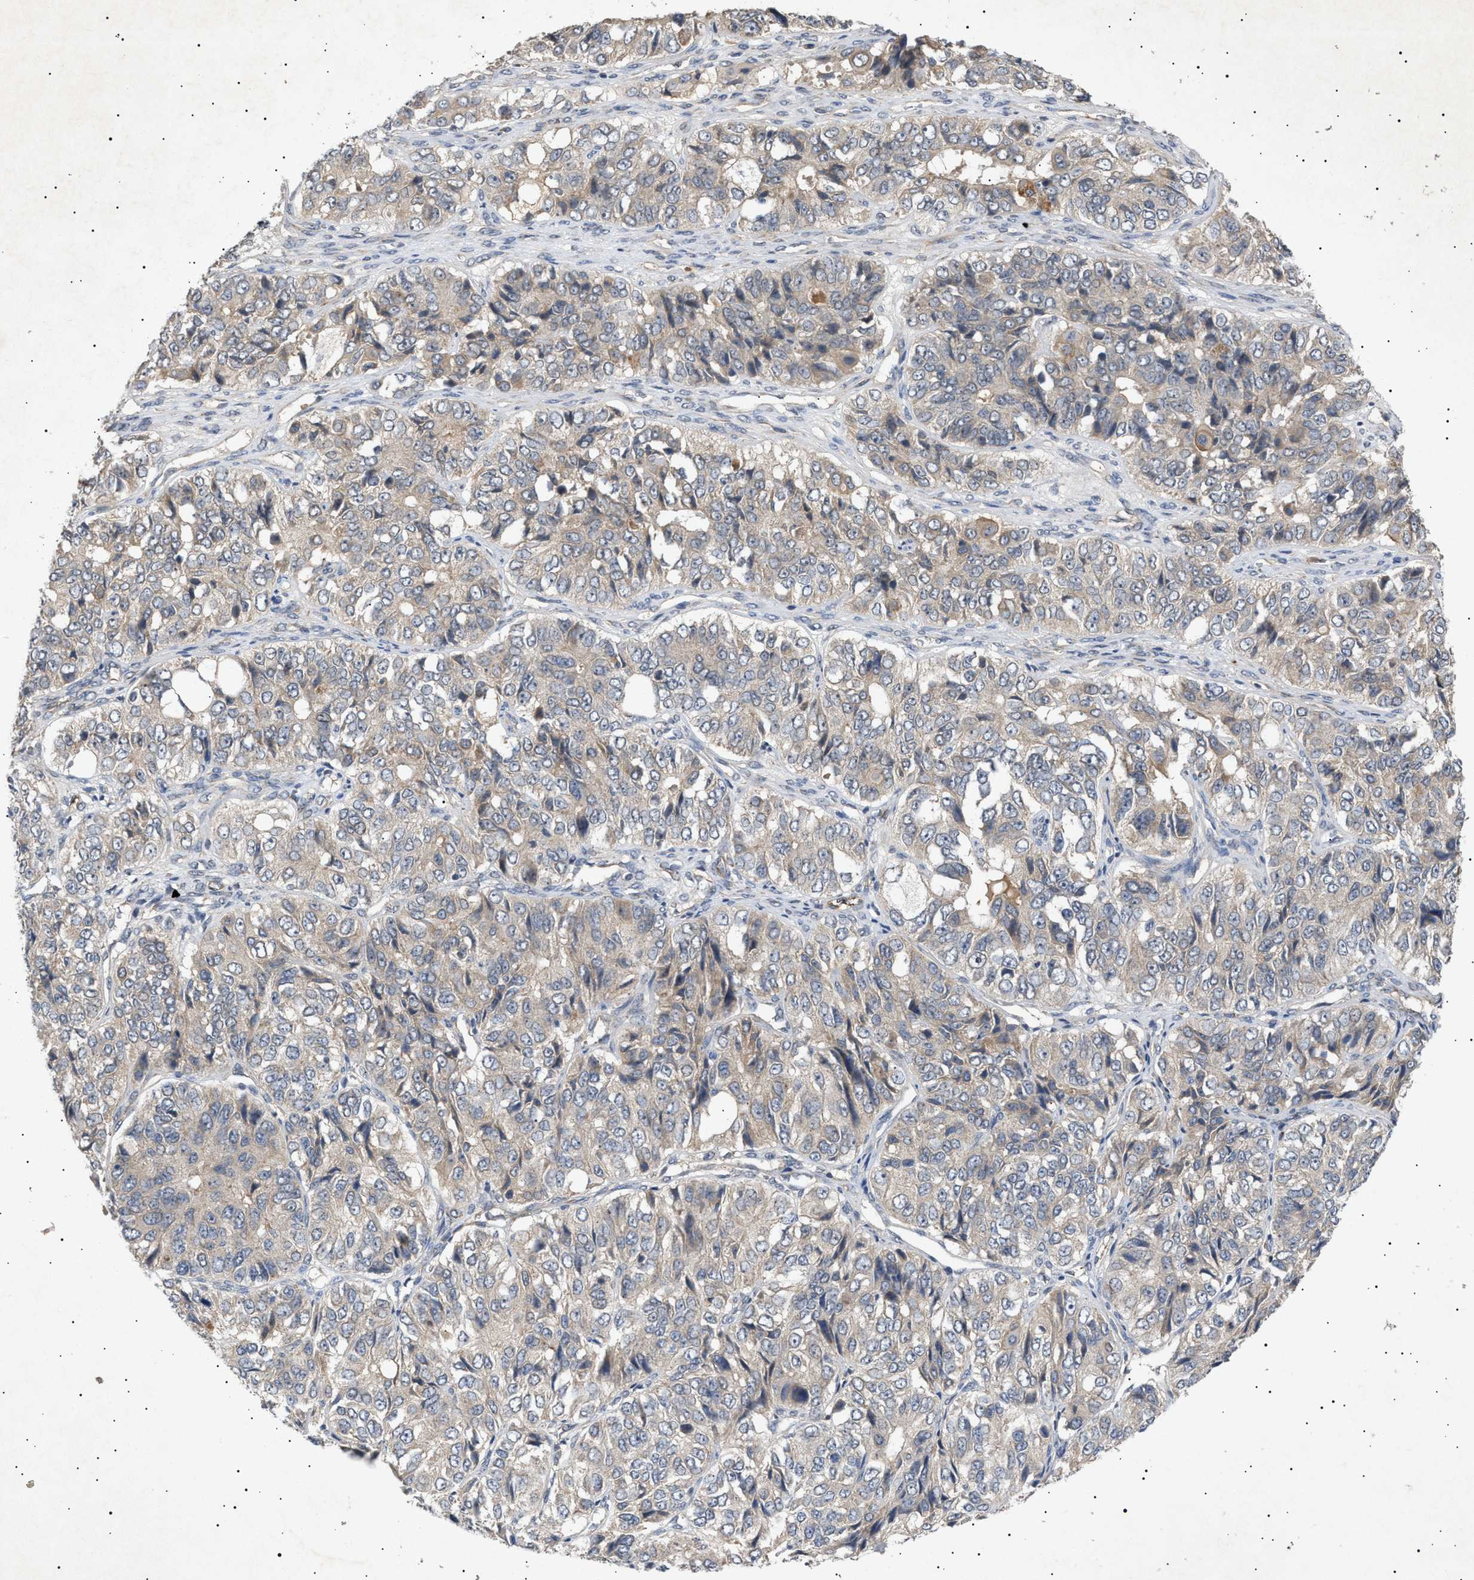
{"staining": {"intensity": "weak", "quantity": "<25%", "location": "cytoplasmic/membranous"}, "tissue": "ovarian cancer", "cell_type": "Tumor cells", "image_type": "cancer", "snomed": [{"axis": "morphology", "description": "Carcinoma, endometroid"}, {"axis": "topography", "description": "Ovary"}], "caption": "Tumor cells are negative for brown protein staining in ovarian endometroid carcinoma.", "gene": "SIRT5", "patient": {"sex": "female", "age": 51}}